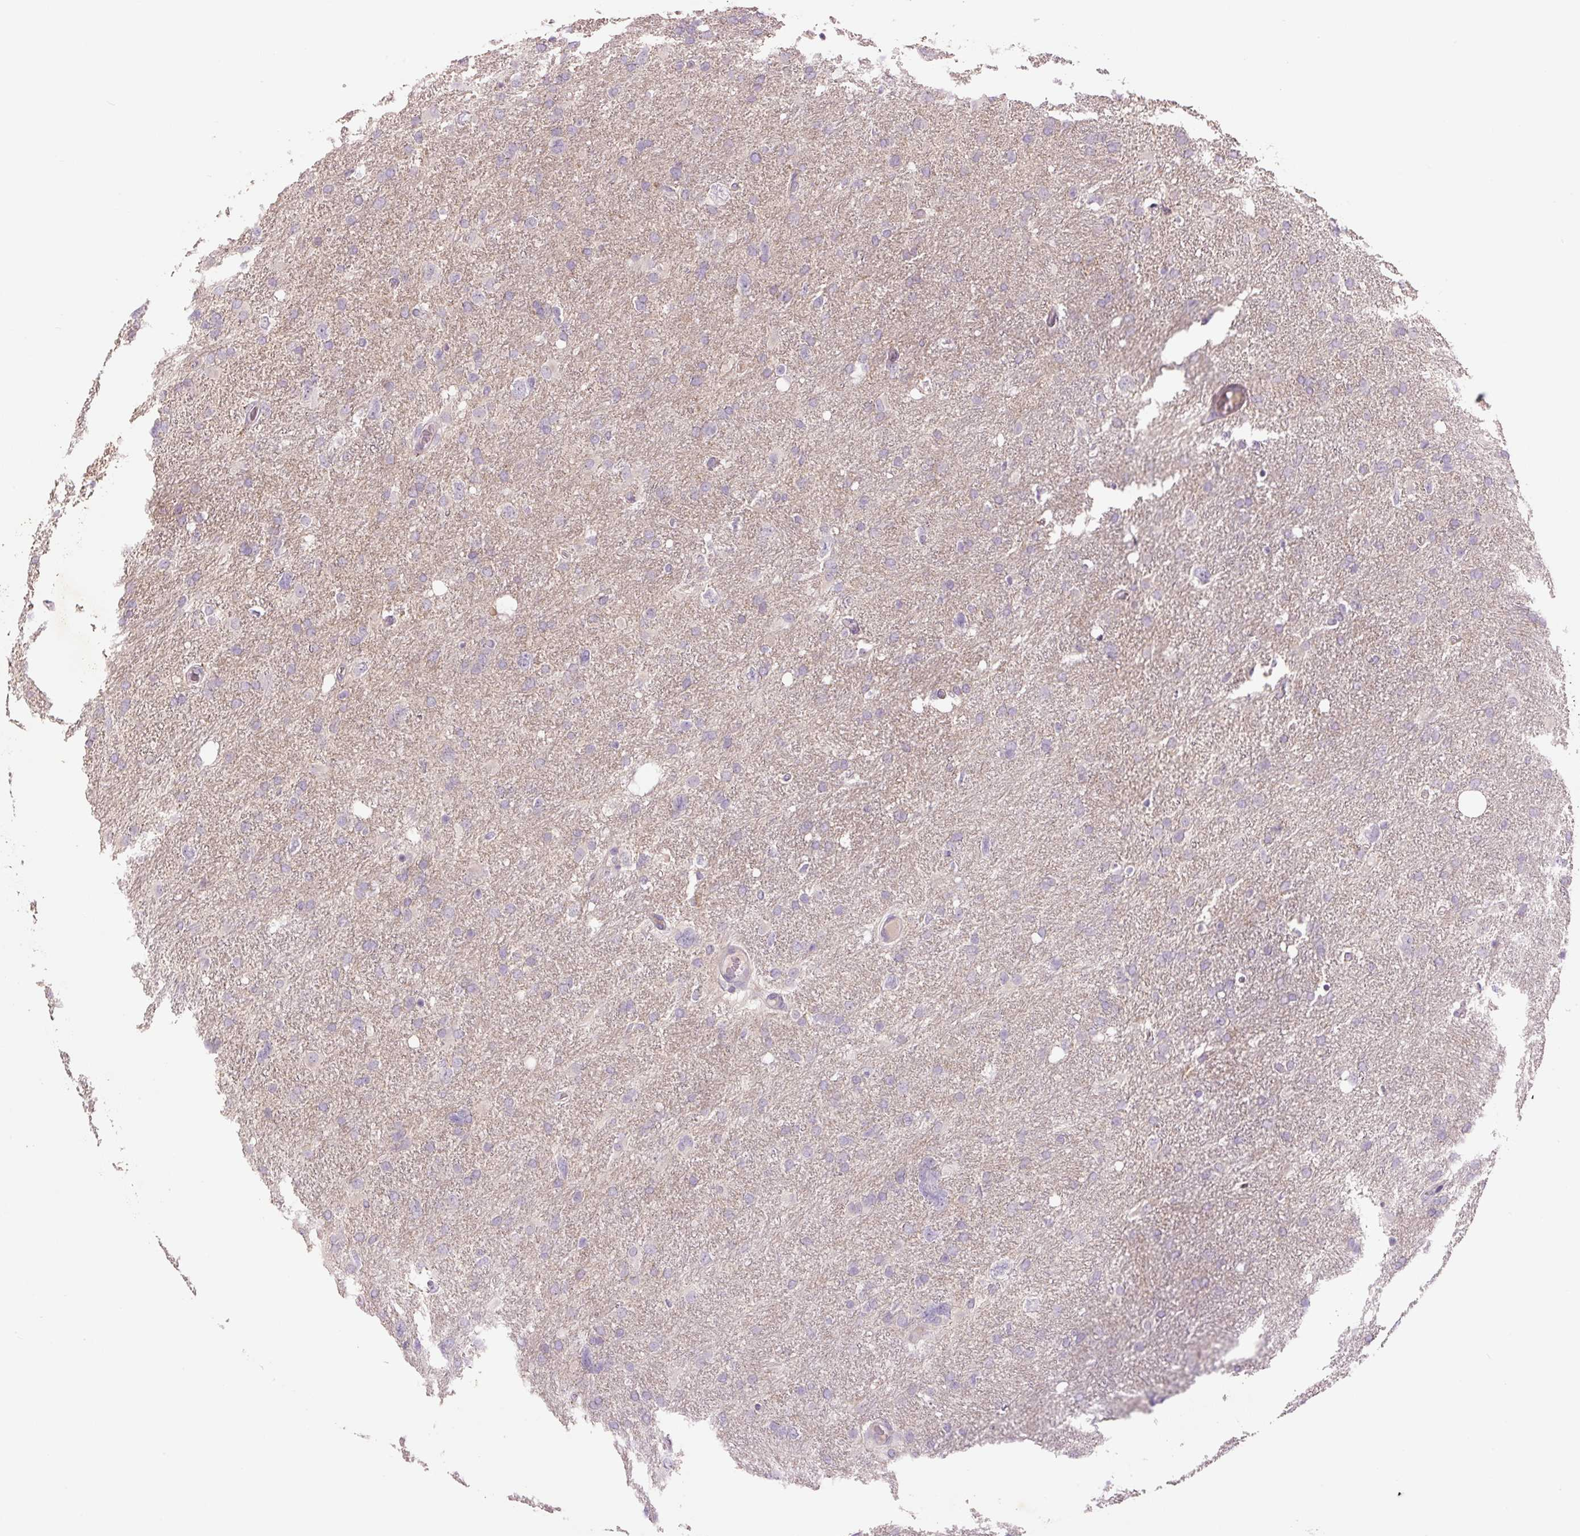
{"staining": {"intensity": "negative", "quantity": "none", "location": "none"}, "tissue": "glioma", "cell_type": "Tumor cells", "image_type": "cancer", "snomed": [{"axis": "morphology", "description": "Glioma, malignant, High grade"}, {"axis": "topography", "description": "Brain"}], "caption": "This is an immunohistochemistry (IHC) image of malignant glioma (high-grade). There is no staining in tumor cells.", "gene": "TMEM100", "patient": {"sex": "male", "age": 61}}